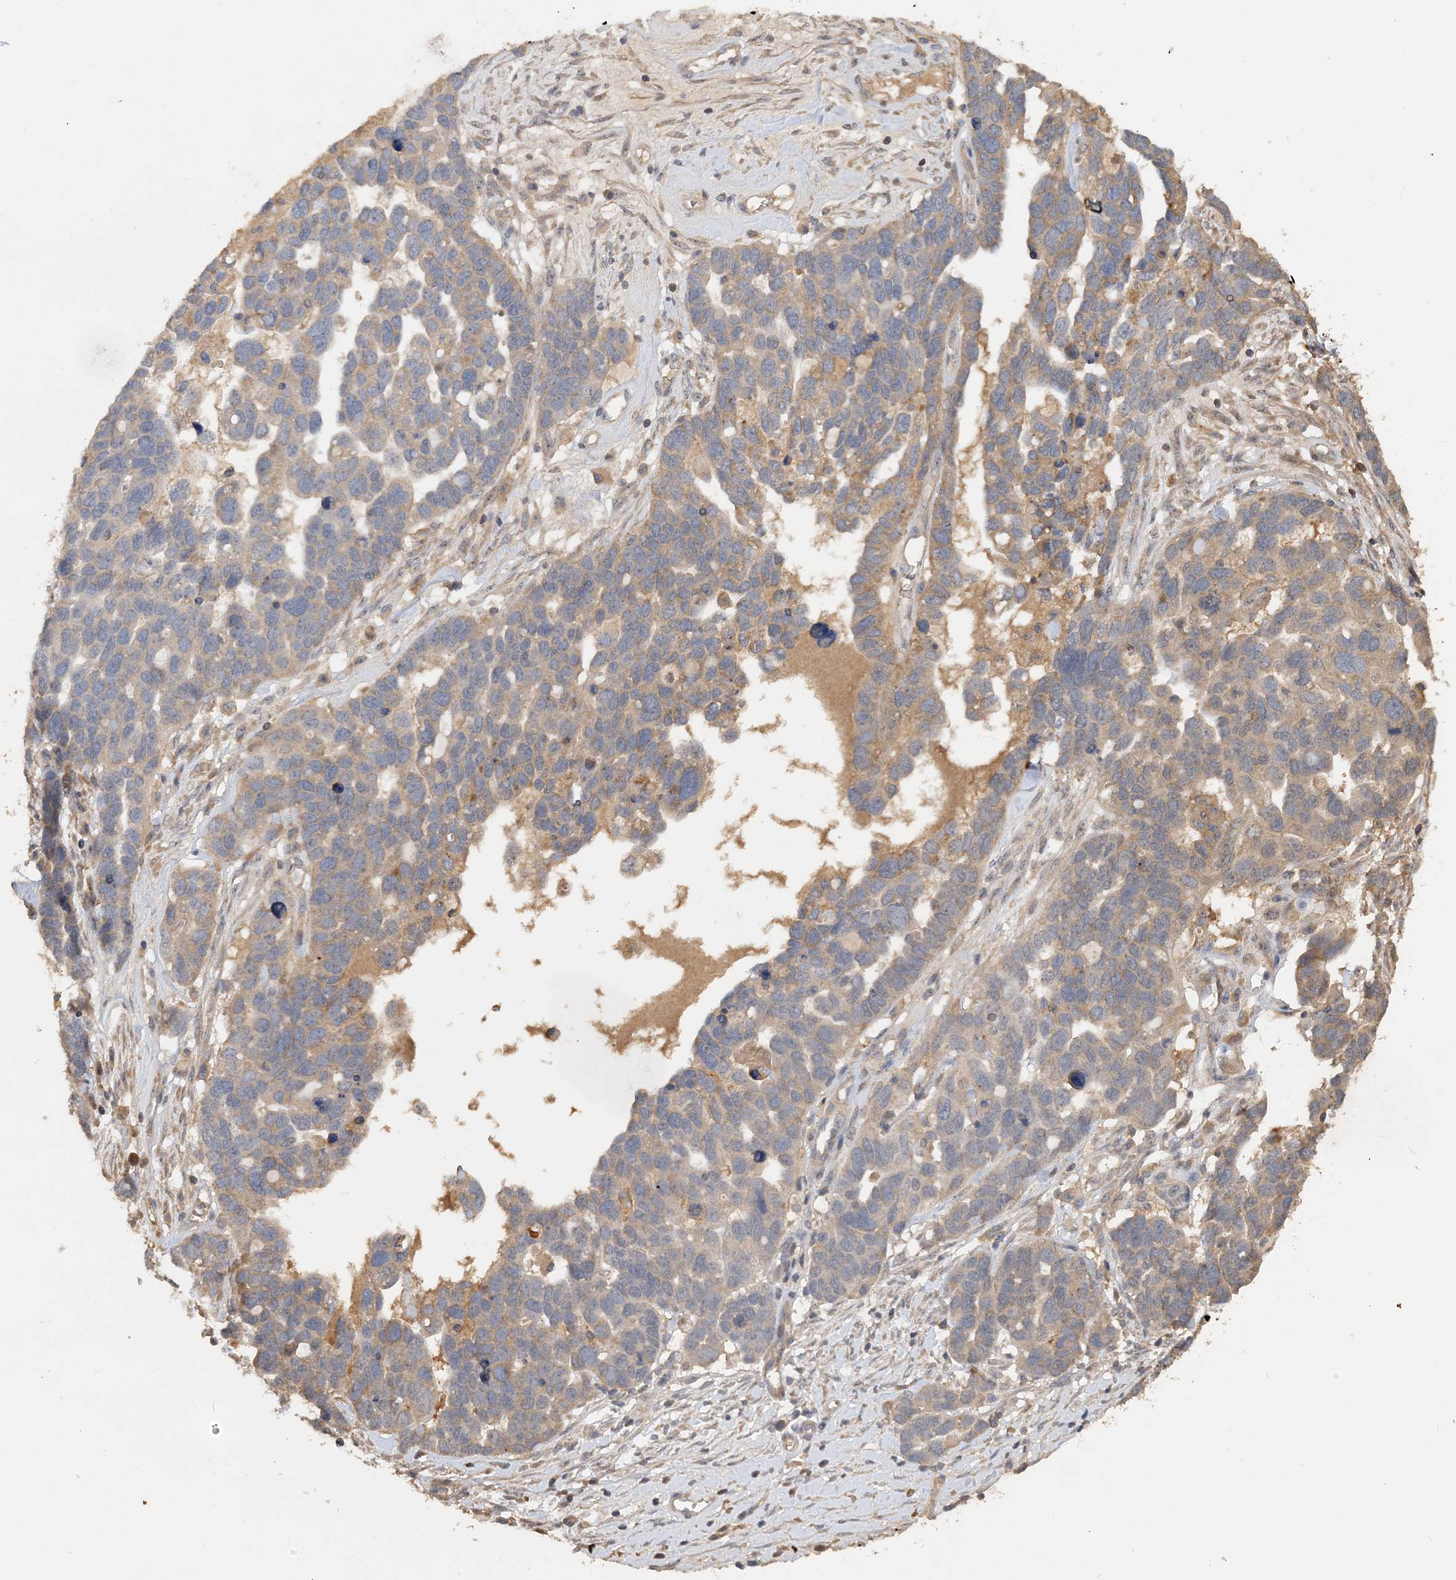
{"staining": {"intensity": "weak", "quantity": ">75%", "location": "cytoplasmic/membranous"}, "tissue": "ovarian cancer", "cell_type": "Tumor cells", "image_type": "cancer", "snomed": [{"axis": "morphology", "description": "Cystadenocarcinoma, serous, NOS"}, {"axis": "topography", "description": "Ovary"}], "caption": "A brown stain shows weak cytoplasmic/membranous positivity of a protein in serous cystadenocarcinoma (ovarian) tumor cells.", "gene": "GRINA", "patient": {"sex": "female", "age": 54}}